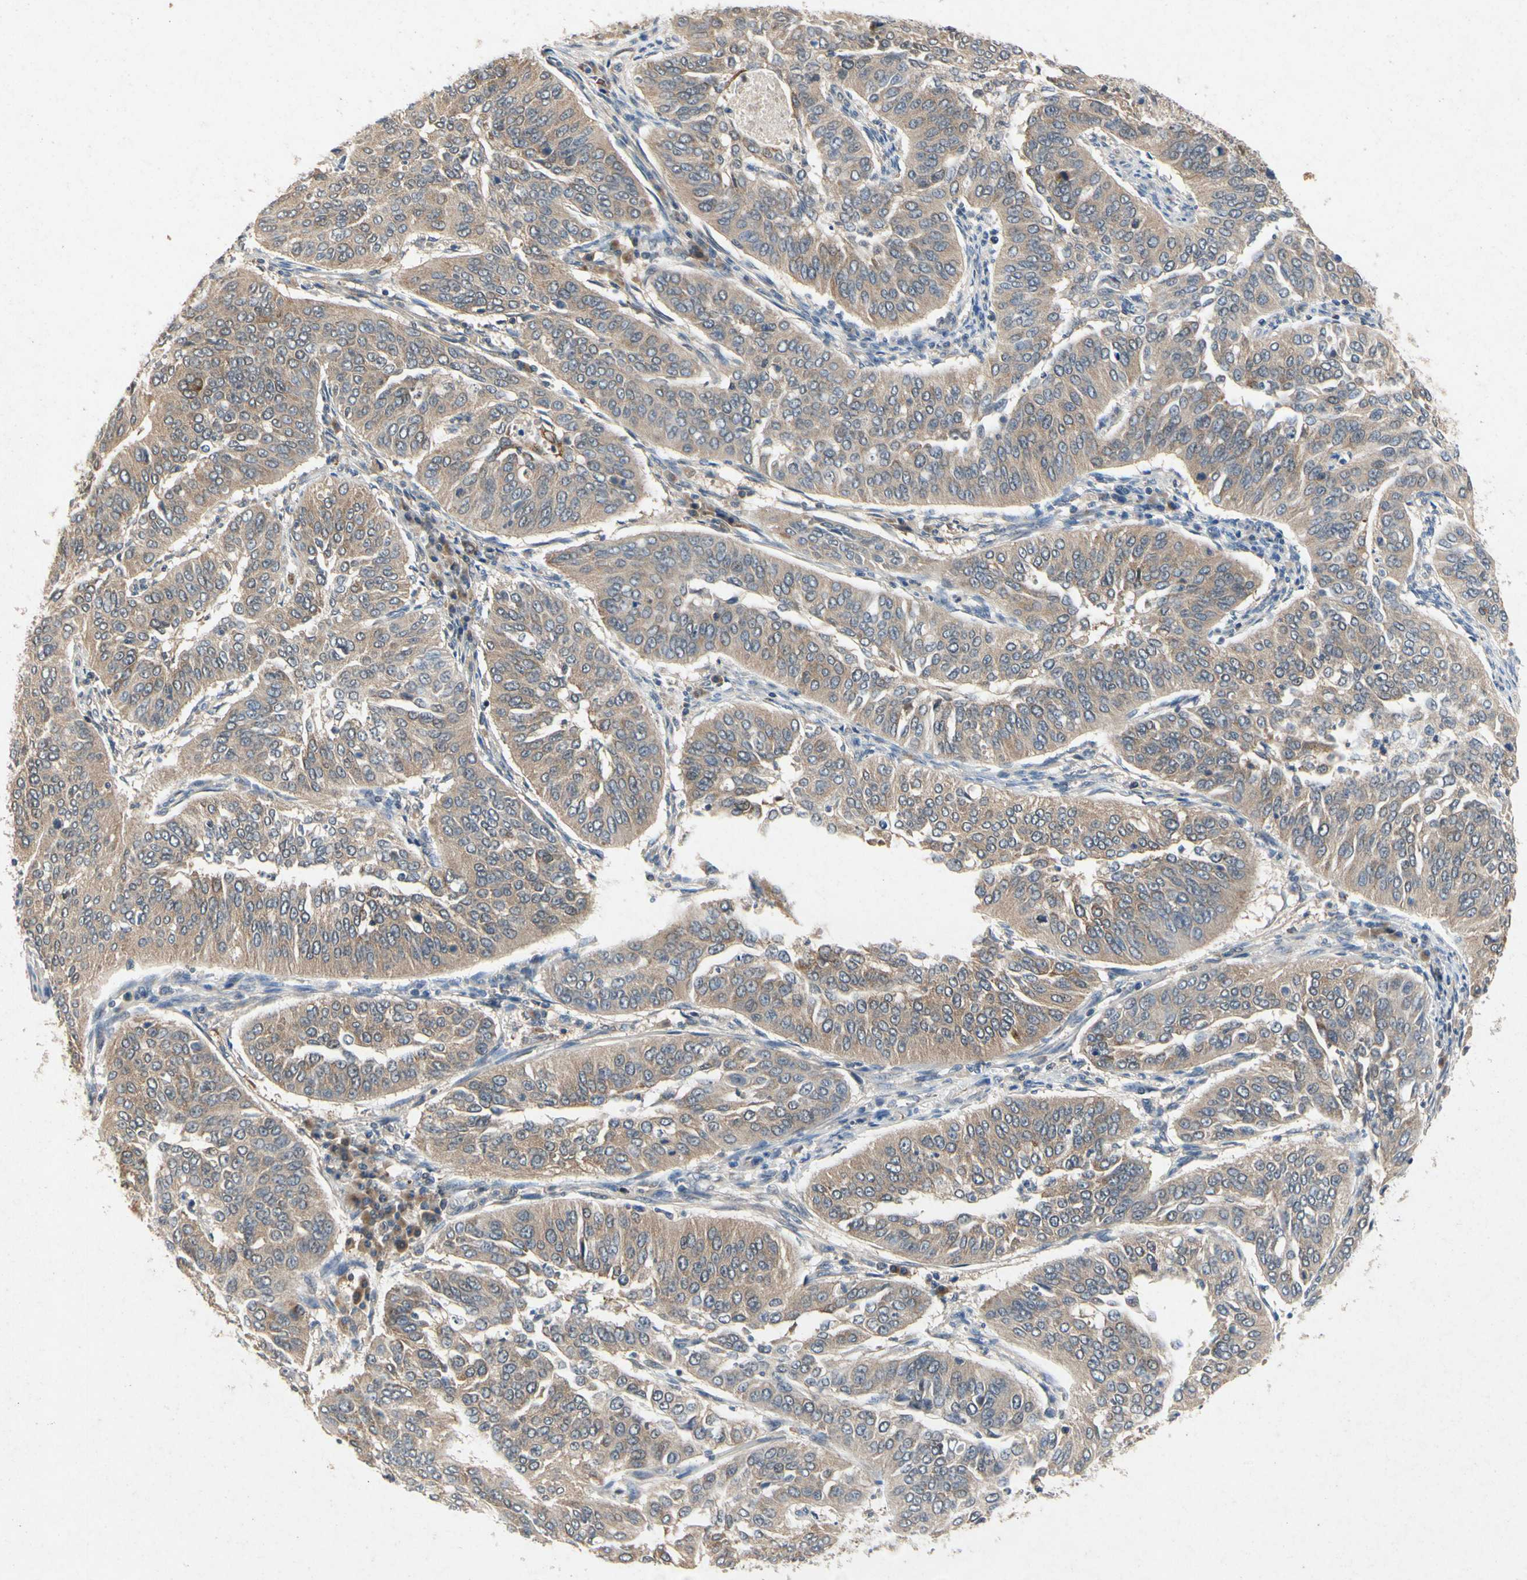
{"staining": {"intensity": "moderate", "quantity": ">75%", "location": "cytoplasmic/membranous"}, "tissue": "cervical cancer", "cell_type": "Tumor cells", "image_type": "cancer", "snomed": [{"axis": "morphology", "description": "Normal tissue, NOS"}, {"axis": "morphology", "description": "Squamous cell carcinoma, NOS"}, {"axis": "topography", "description": "Cervix"}], "caption": "Tumor cells show medium levels of moderate cytoplasmic/membranous staining in about >75% of cells in human cervical cancer (squamous cell carcinoma).", "gene": "RPS6KA1", "patient": {"sex": "female", "age": 39}}